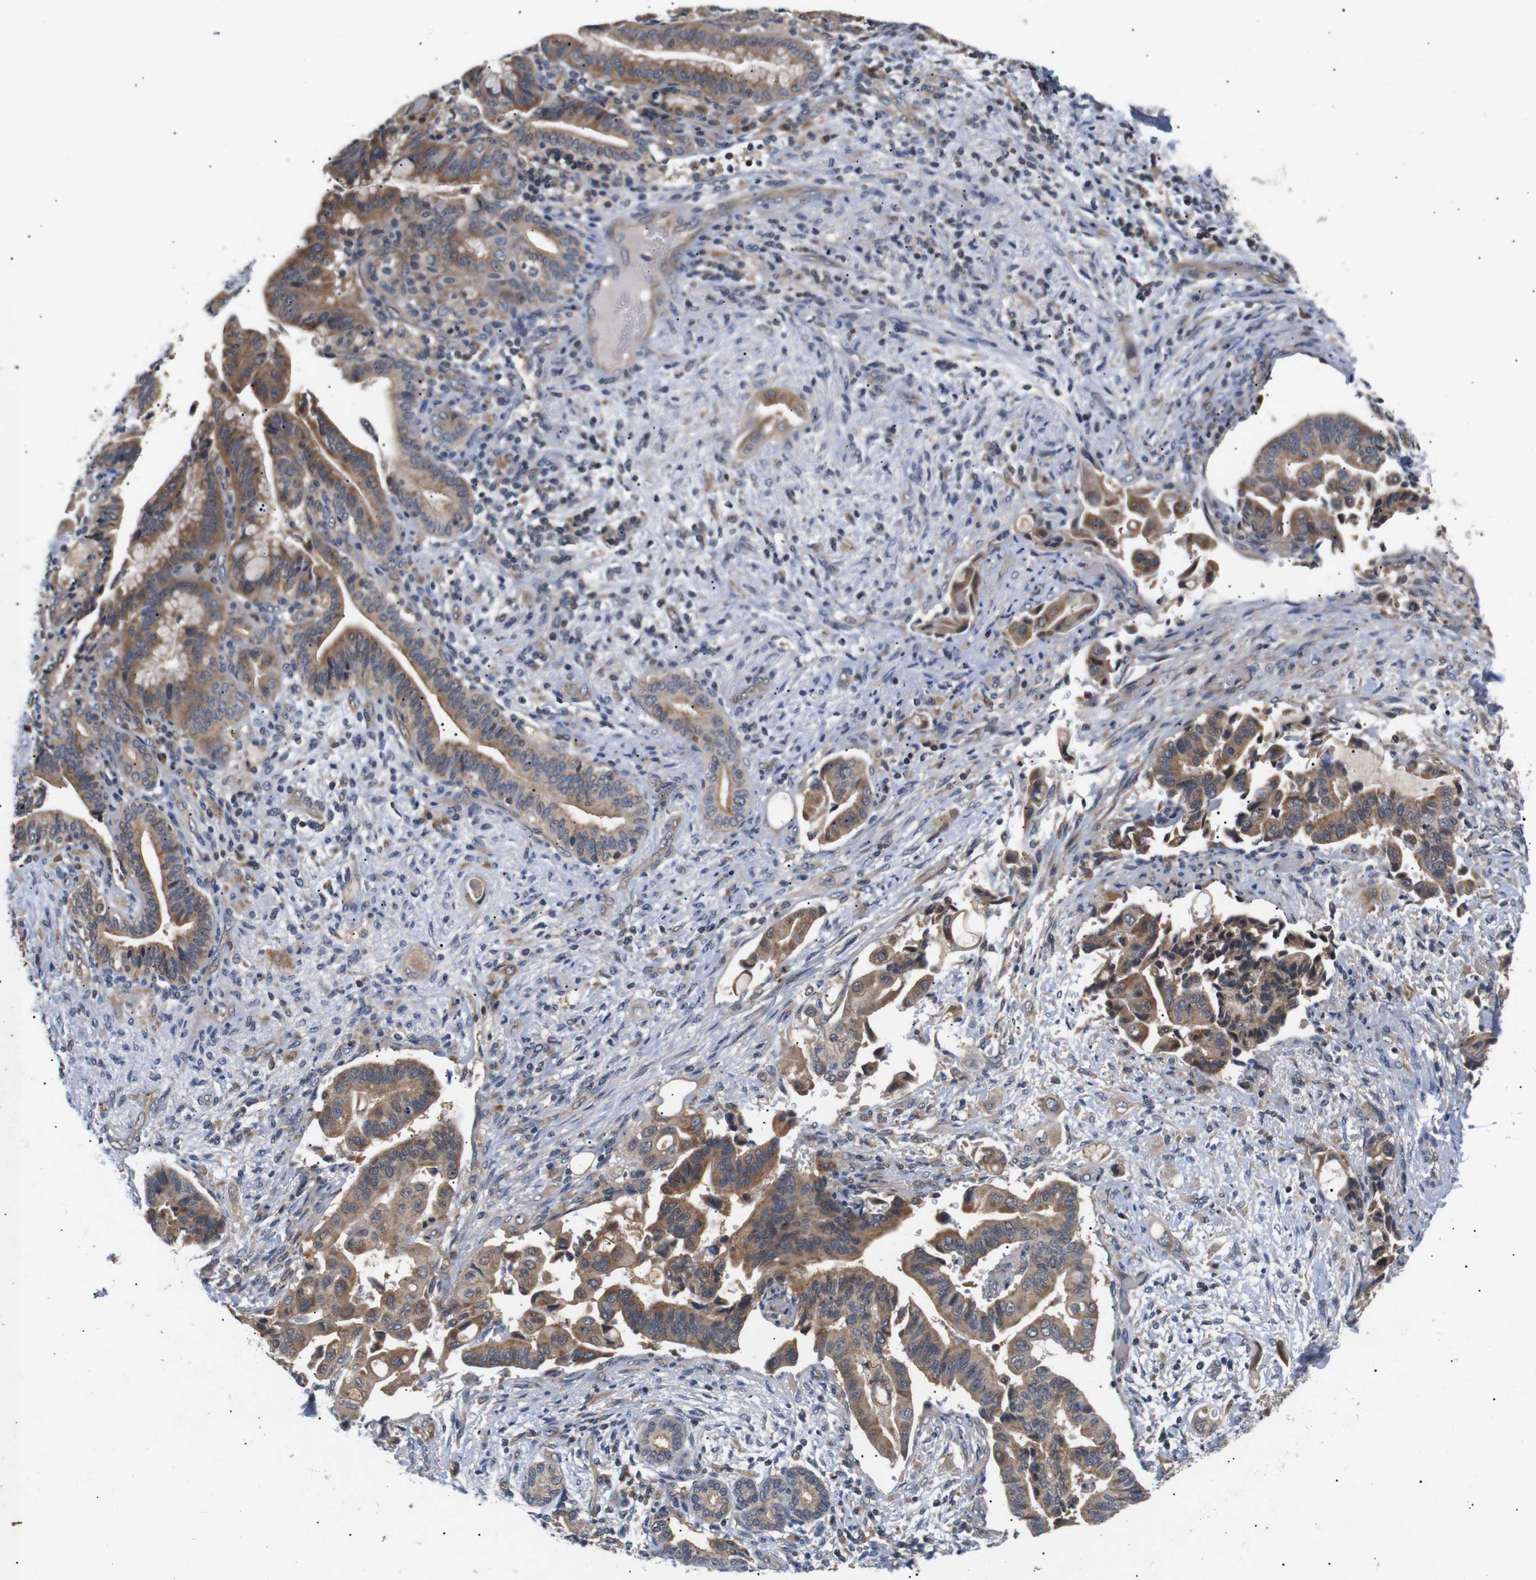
{"staining": {"intensity": "moderate", "quantity": ">75%", "location": "cytoplasmic/membranous"}, "tissue": "liver cancer", "cell_type": "Tumor cells", "image_type": "cancer", "snomed": [{"axis": "morphology", "description": "Cholangiocarcinoma"}, {"axis": "topography", "description": "Liver"}], "caption": "Human liver cancer (cholangiocarcinoma) stained with a brown dye shows moderate cytoplasmic/membranous positive expression in approximately >75% of tumor cells.", "gene": "RIPK1", "patient": {"sex": "female", "age": 61}}